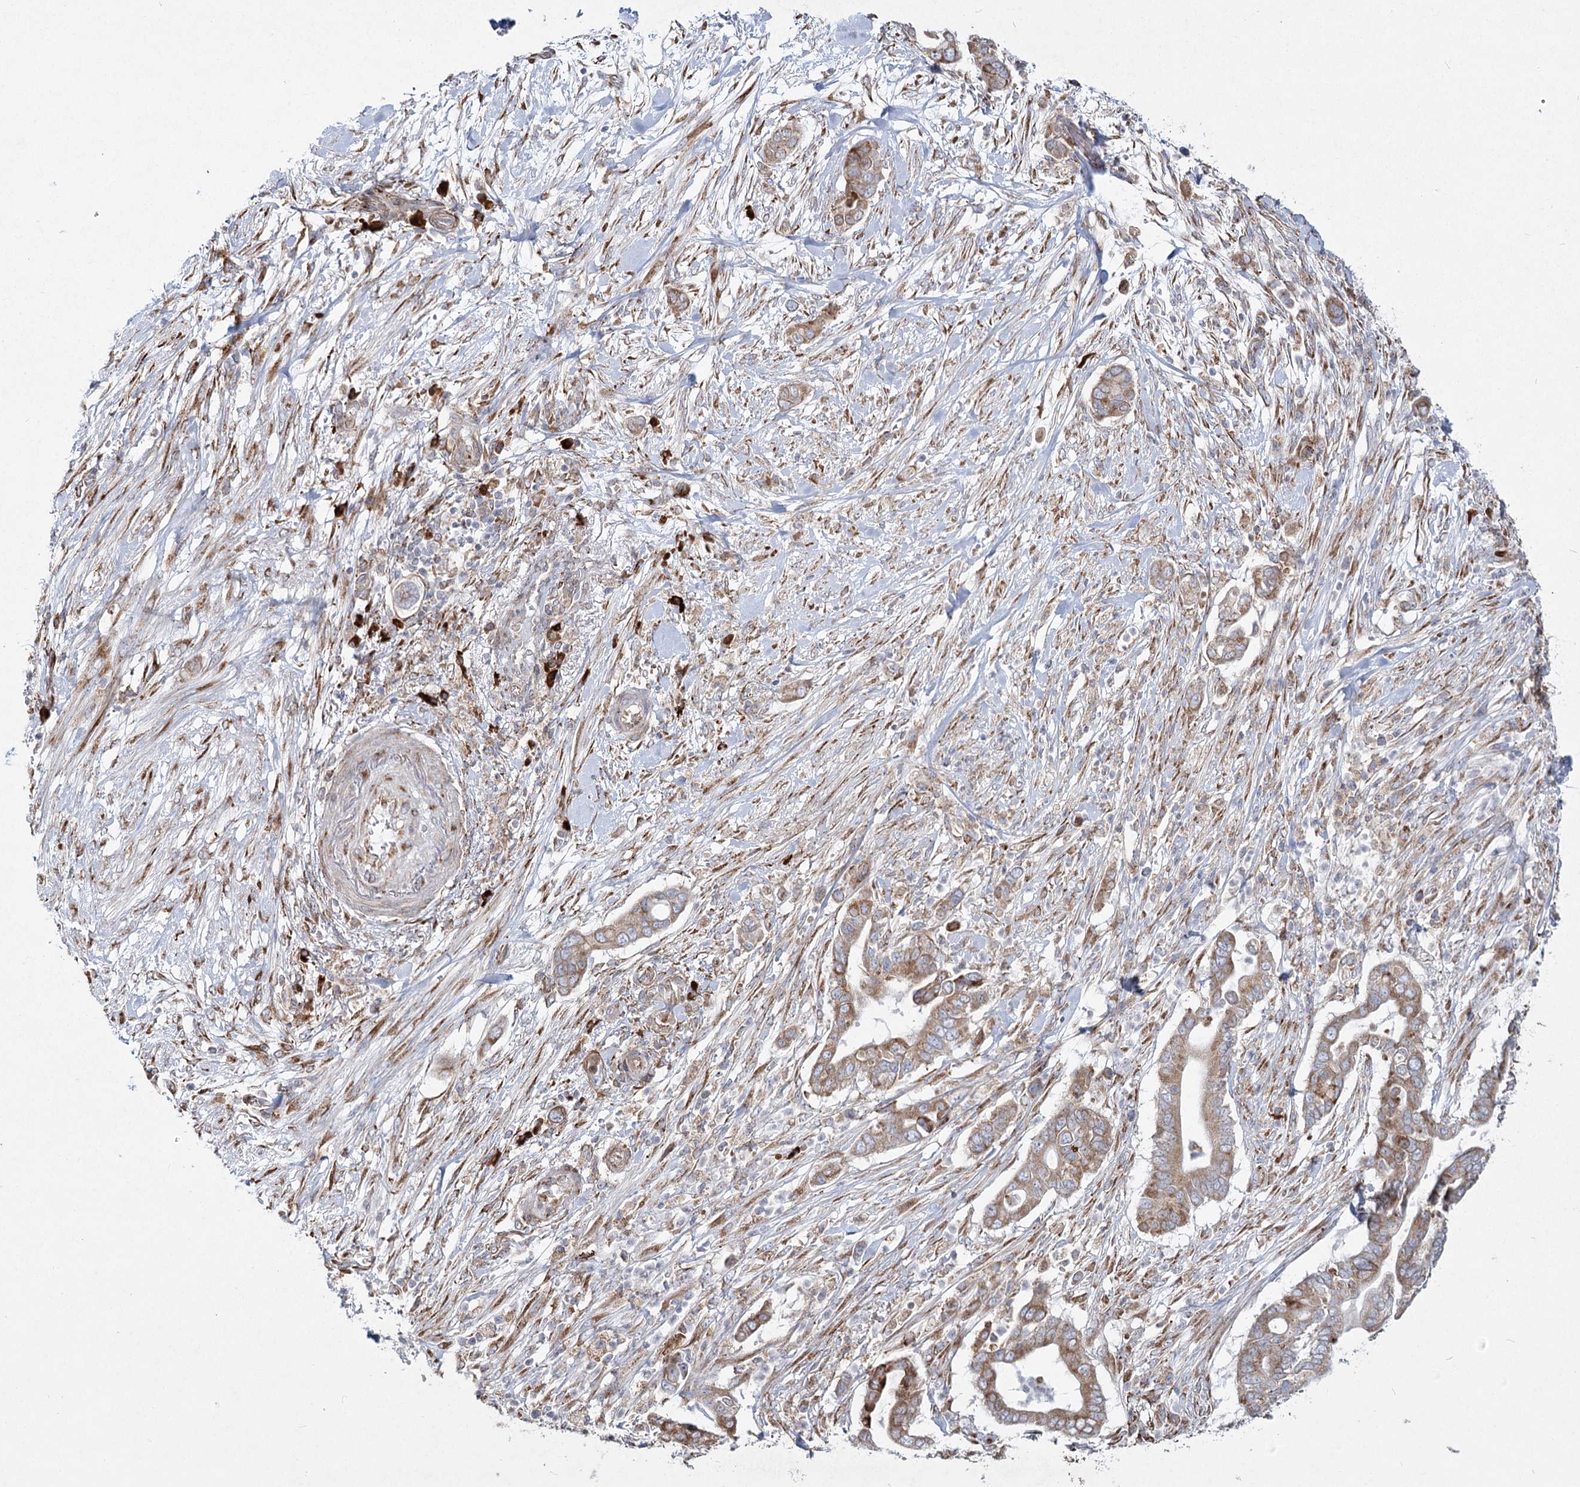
{"staining": {"intensity": "moderate", "quantity": ">75%", "location": "cytoplasmic/membranous"}, "tissue": "pancreatic cancer", "cell_type": "Tumor cells", "image_type": "cancer", "snomed": [{"axis": "morphology", "description": "Adenocarcinoma, NOS"}, {"axis": "topography", "description": "Pancreas"}], "caption": "Immunohistochemical staining of adenocarcinoma (pancreatic) reveals medium levels of moderate cytoplasmic/membranous protein expression in about >75% of tumor cells. Immunohistochemistry stains the protein in brown and the nuclei are stained blue.", "gene": "NHLRC2", "patient": {"sex": "male", "age": 68}}